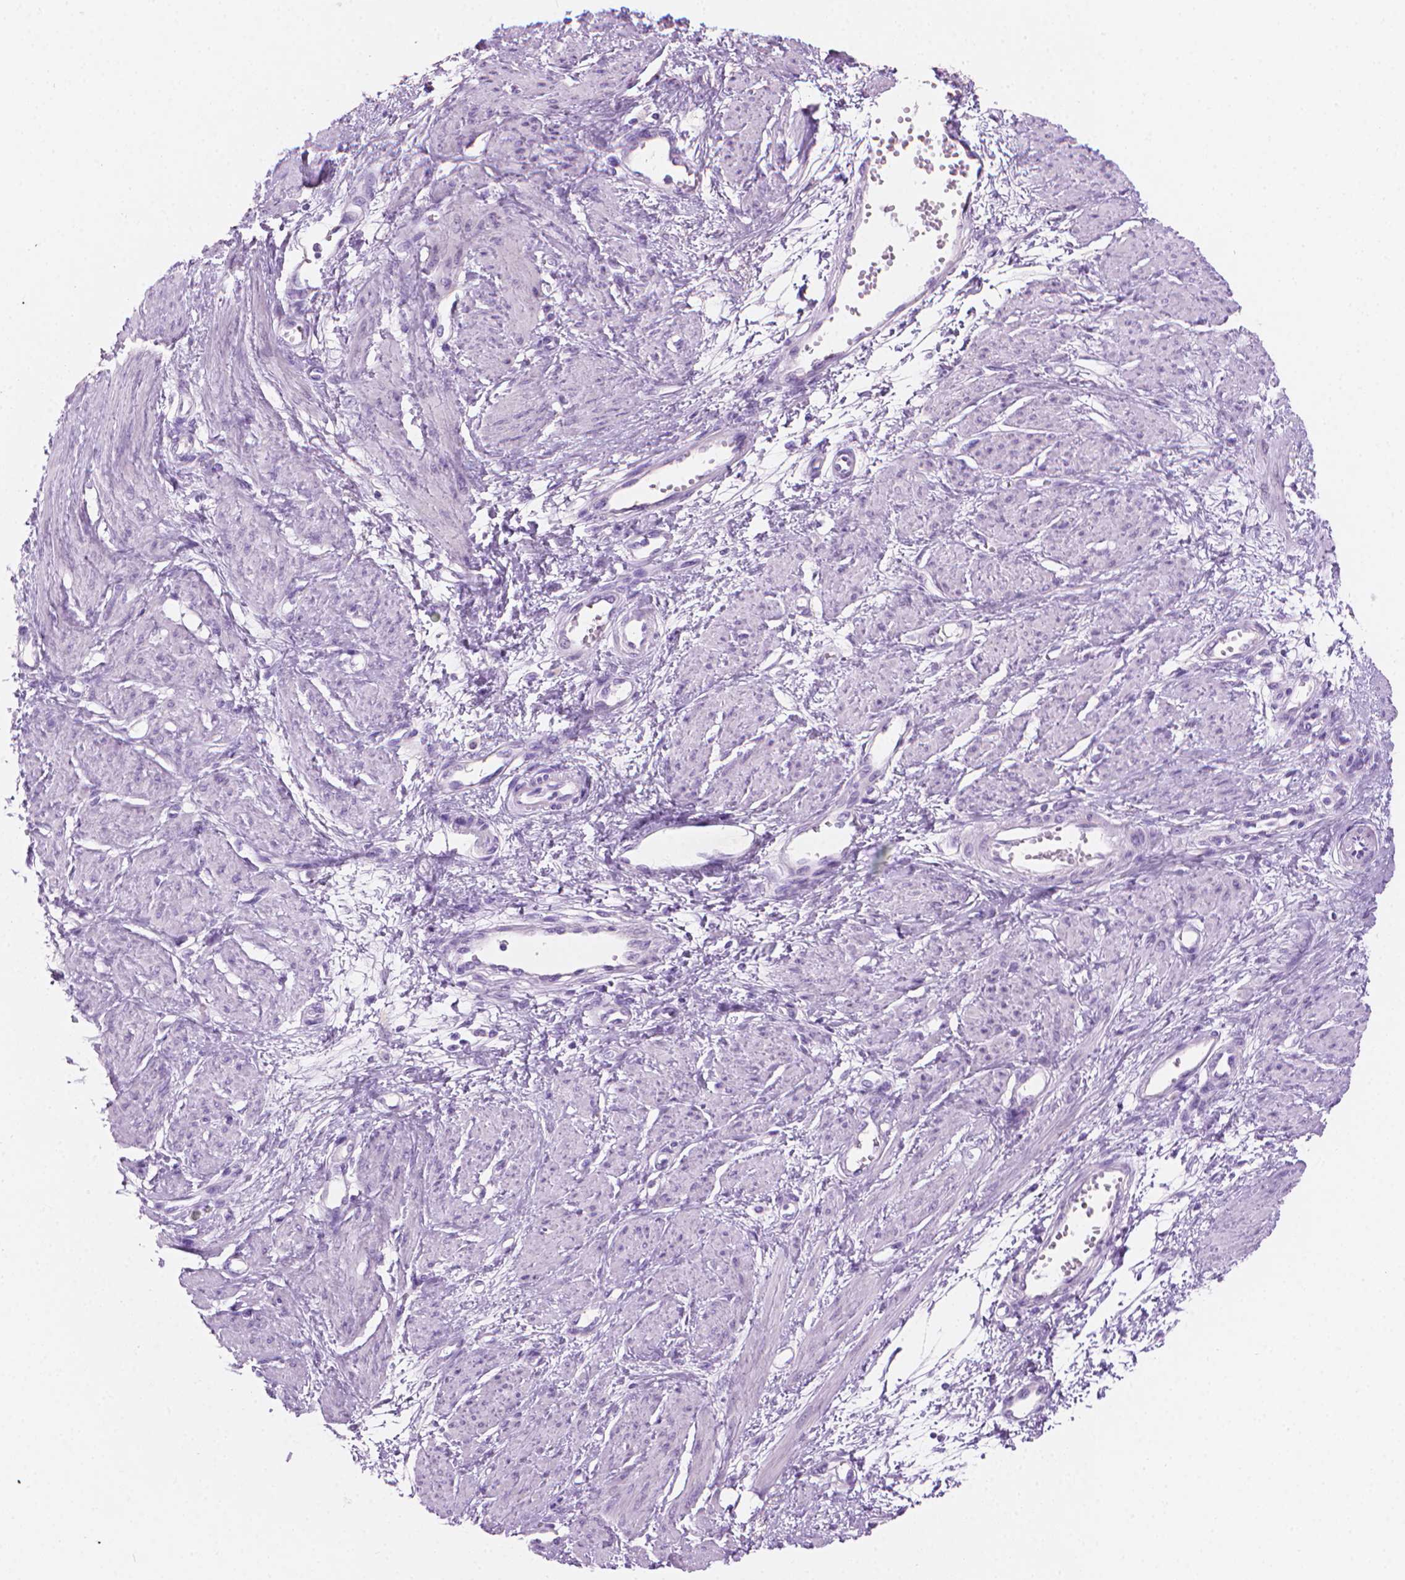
{"staining": {"intensity": "negative", "quantity": "none", "location": "none"}, "tissue": "smooth muscle", "cell_type": "Smooth muscle cells", "image_type": "normal", "snomed": [{"axis": "morphology", "description": "Normal tissue, NOS"}, {"axis": "topography", "description": "Smooth muscle"}, {"axis": "topography", "description": "Uterus"}], "caption": "Immunohistochemistry (IHC) image of benign human smooth muscle stained for a protein (brown), which exhibits no staining in smooth muscle cells. (Stains: DAB immunohistochemistry (IHC) with hematoxylin counter stain, Microscopy: brightfield microscopy at high magnification).", "gene": "TTC29", "patient": {"sex": "female", "age": 39}}